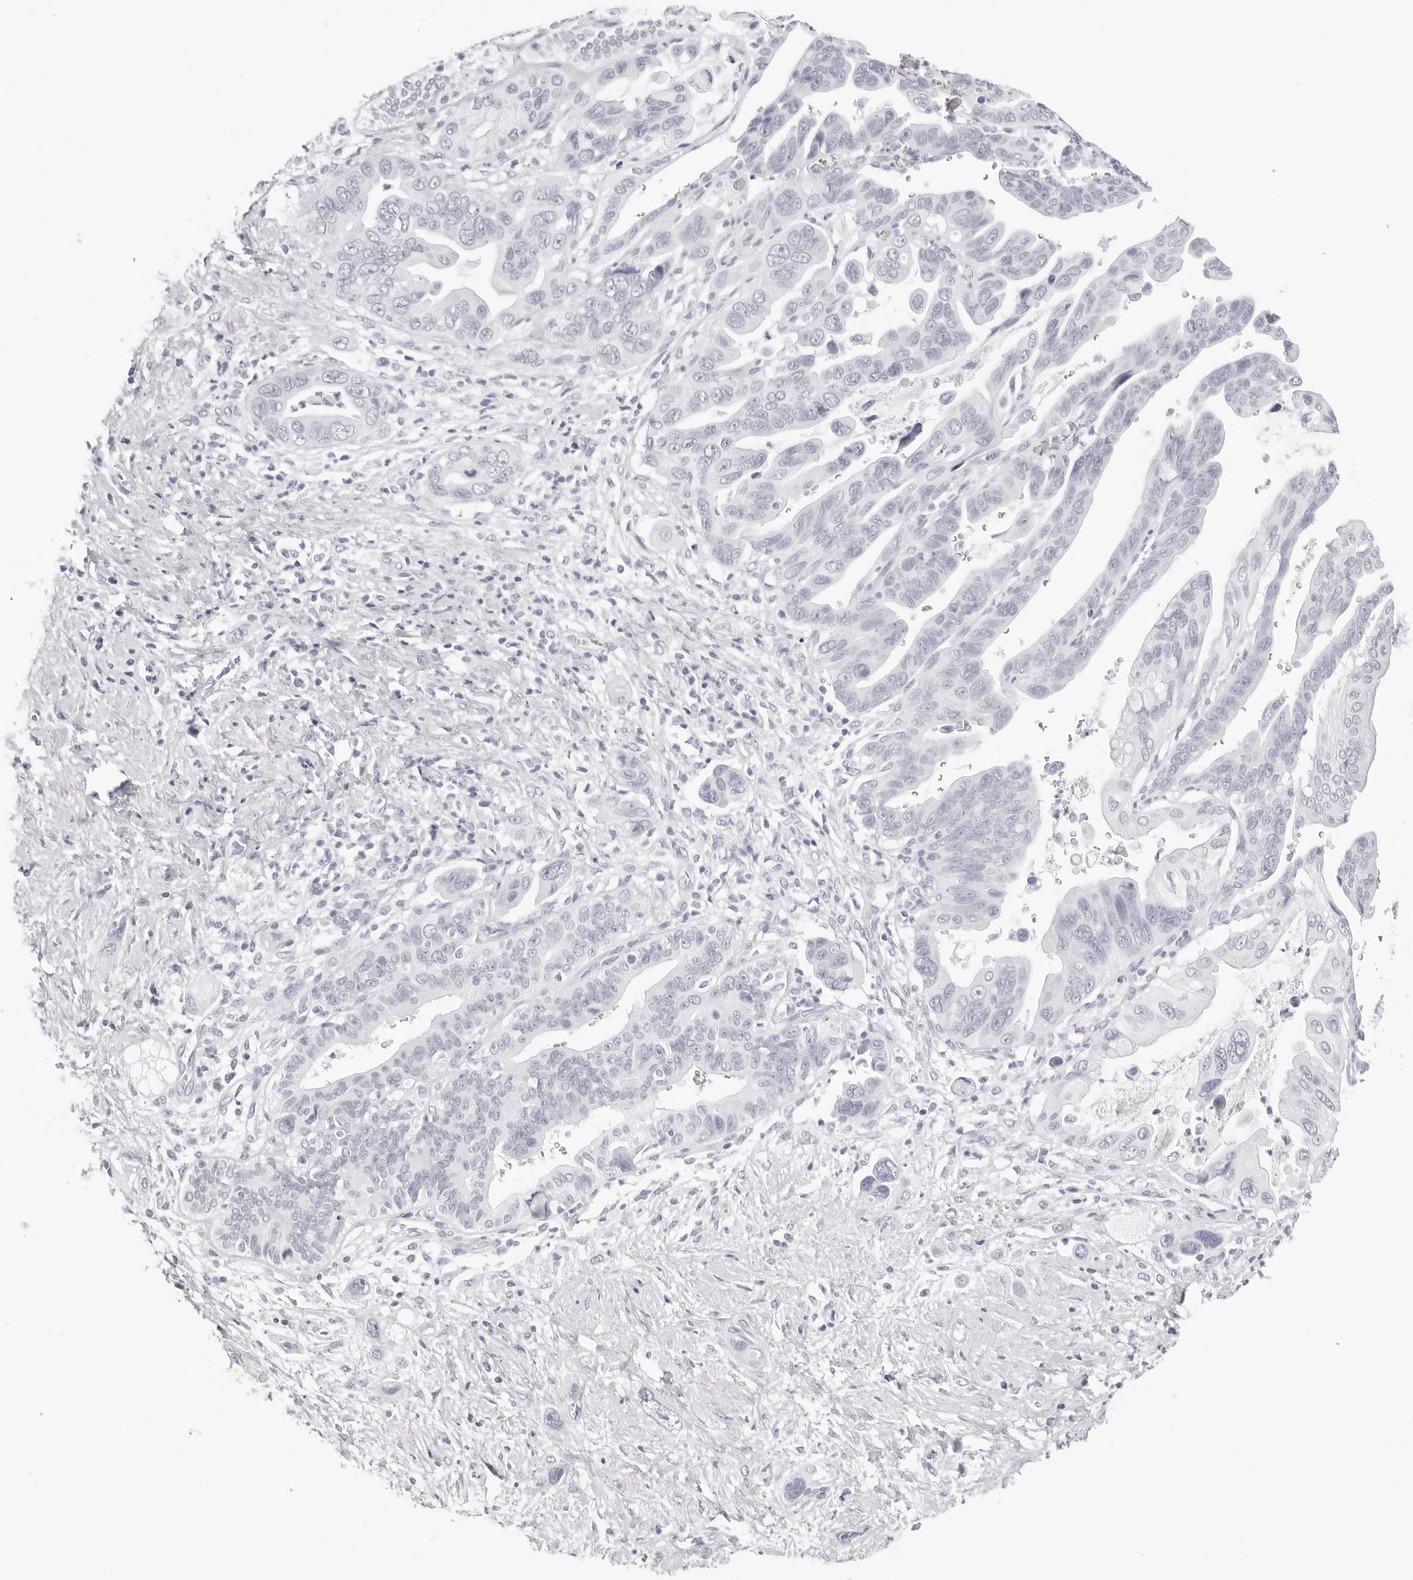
{"staining": {"intensity": "negative", "quantity": "none", "location": "none"}, "tissue": "pancreatic cancer", "cell_type": "Tumor cells", "image_type": "cancer", "snomed": [{"axis": "morphology", "description": "Adenocarcinoma, NOS"}, {"axis": "topography", "description": "Pancreas"}], "caption": "The immunohistochemistry (IHC) photomicrograph has no significant staining in tumor cells of pancreatic cancer tissue.", "gene": "CST5", "patient": {"sex": "female", "age": 72}}